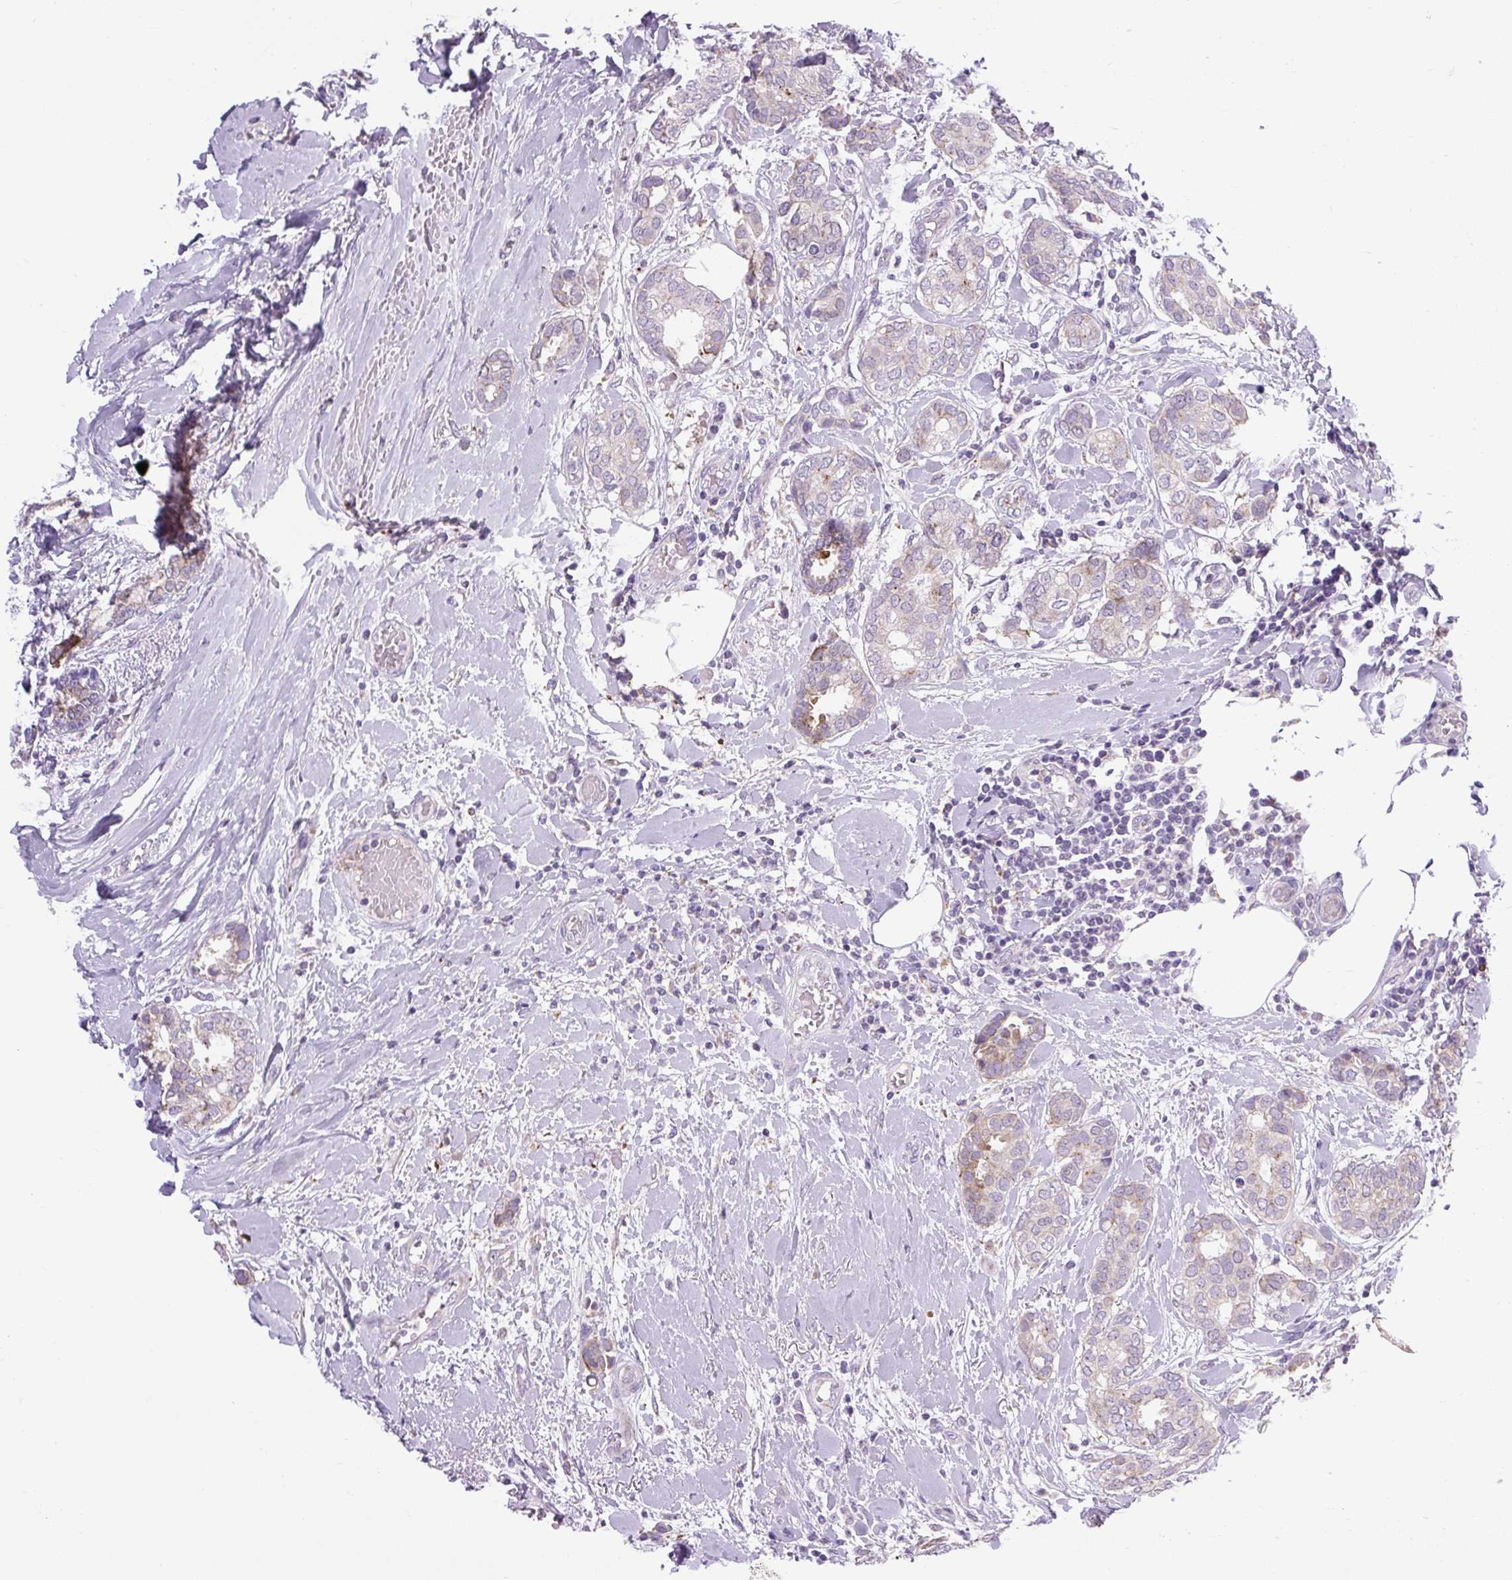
{"staining": {"intensity": "weak", "quantity": "<25%", "location": "cytoplasmic/membranous"}, "tissue": "breast cancer", "cell_type": "Tumor cells", "image_type": "cancer", "snomed": [{"axis": "morphology", "description": "Duct carcinoma"}, {"axis": "topography", "description": "Breast"}], "caption": "Tumor cells are negative for brown protein staining in breast cancer (intraductal carcinoma). (Brightfield microscopy of DAB IHC at high magnification).", "gene": "RNASE10", "patient": {"sex": "female", "age": 73}}